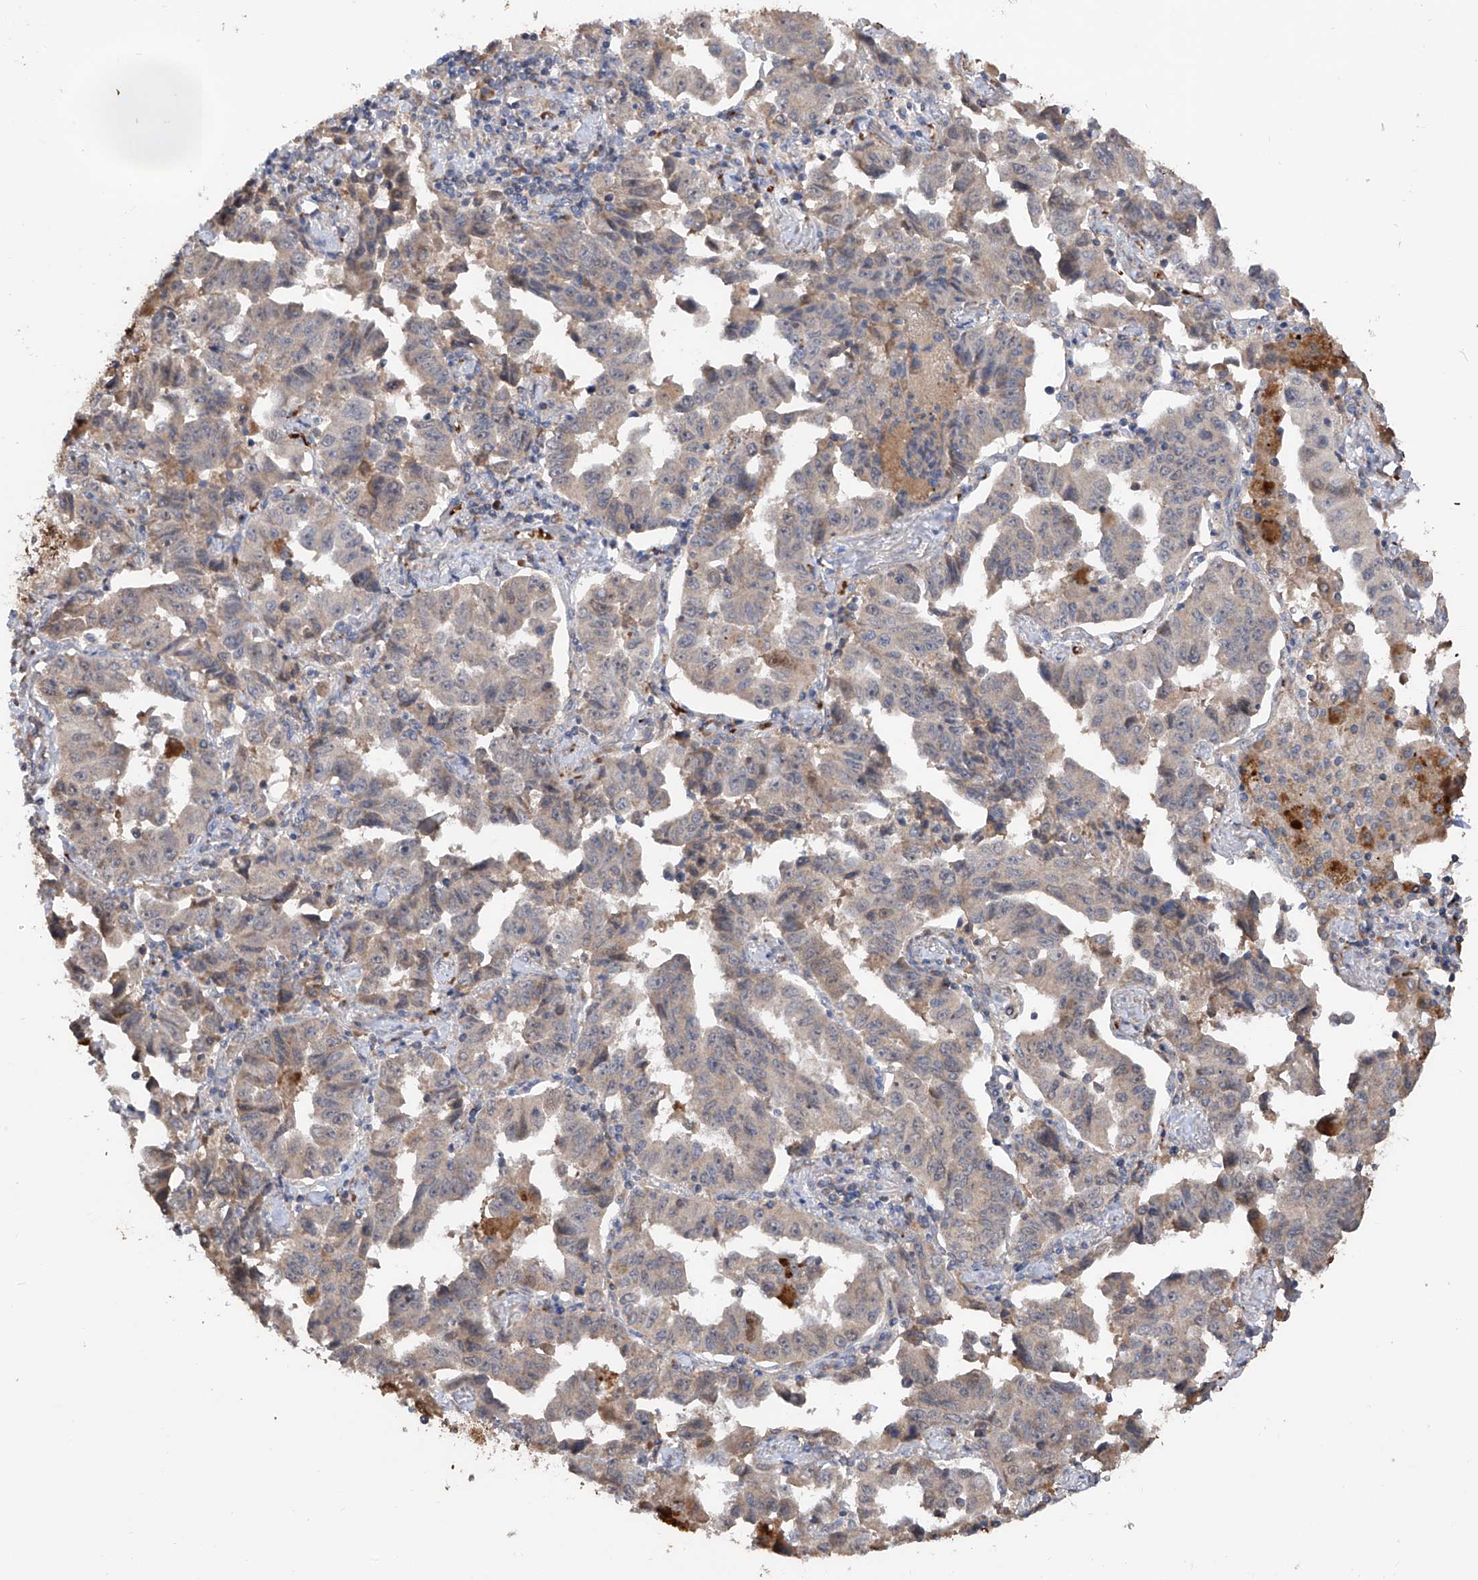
{"staining": {"intensity": "weak", "quantity": "<25%", "location": "cytoplasmic/membranous"}, "tissue": "lung cancer", "cell_type": "Tumor cells", "image_type": "cancer", "snomed": [{"axis": "morphology", "description": "Adenocarcinoma, NOS"}, {"axis": "topography", "description": "Lung"}], "caption": "A micrograph of human lung adenocarcinoma is negative for staining in tumor cells.", "gene": "EDN1", "patient": {"sex": "female", "age": 51}}